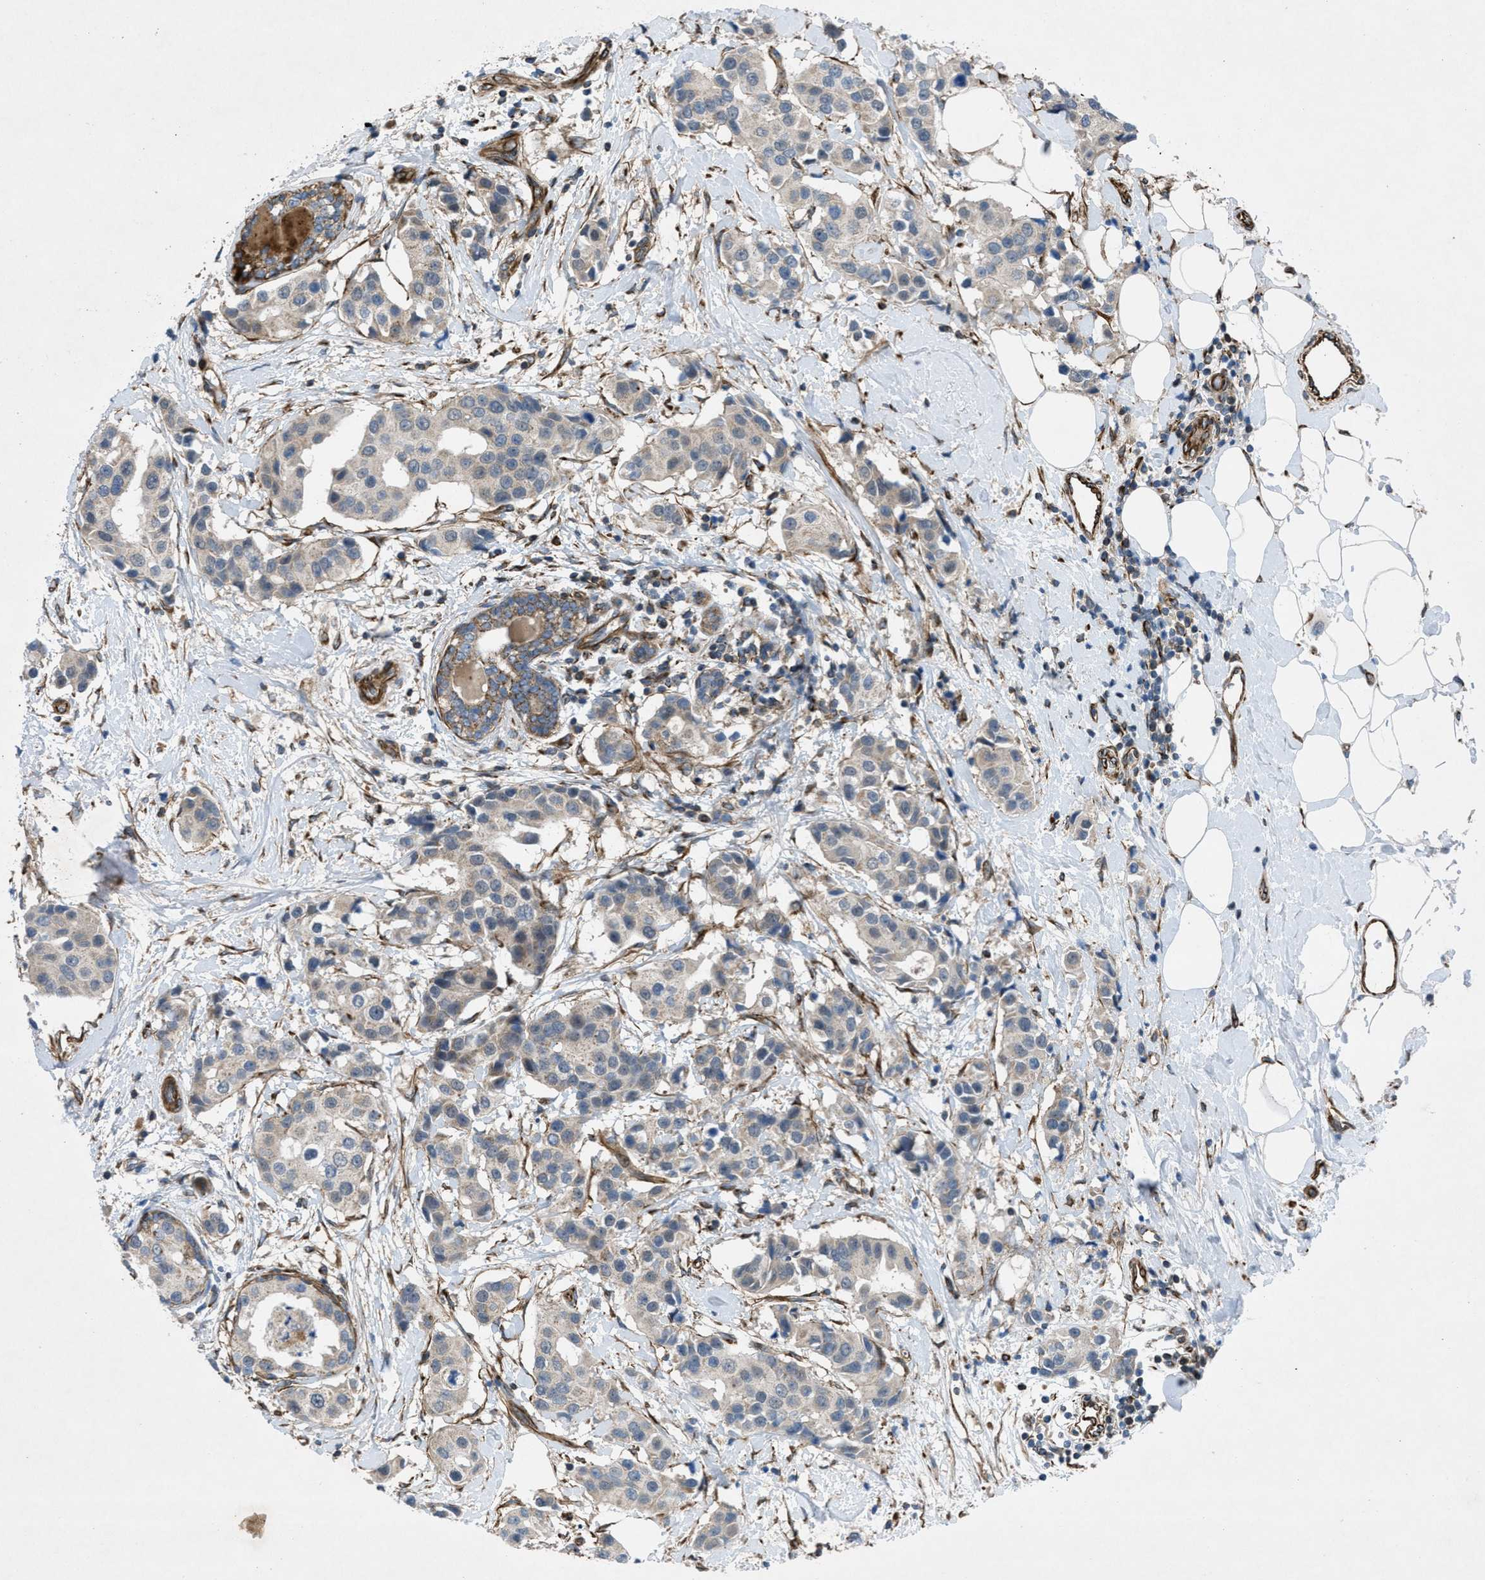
{"staining": {"intensity": "weak", "quantity": "25%-75%", "location": "cytoplasmic/membranous"}, "tissue": "breast cancer", "cell_type": "Tumor cells", "image_type": "cancer", "snomed": [{"axis": "morphology", "description": "Normal tissue, NOS"}, {"axis": "morphology", "description": "Duct carcinoma"}, {"axis": "topography", "description": "Breast"}], "caption": "DAB immunohistochemical staining of breast cancer (infiltrating ductal carcinoma) reveals weak cytoplasmic/membranous protein staining in about 25%-75% of tumor cells.", "gene": "SLC6A9", "patient": {"sex": "female", "age": 39}}